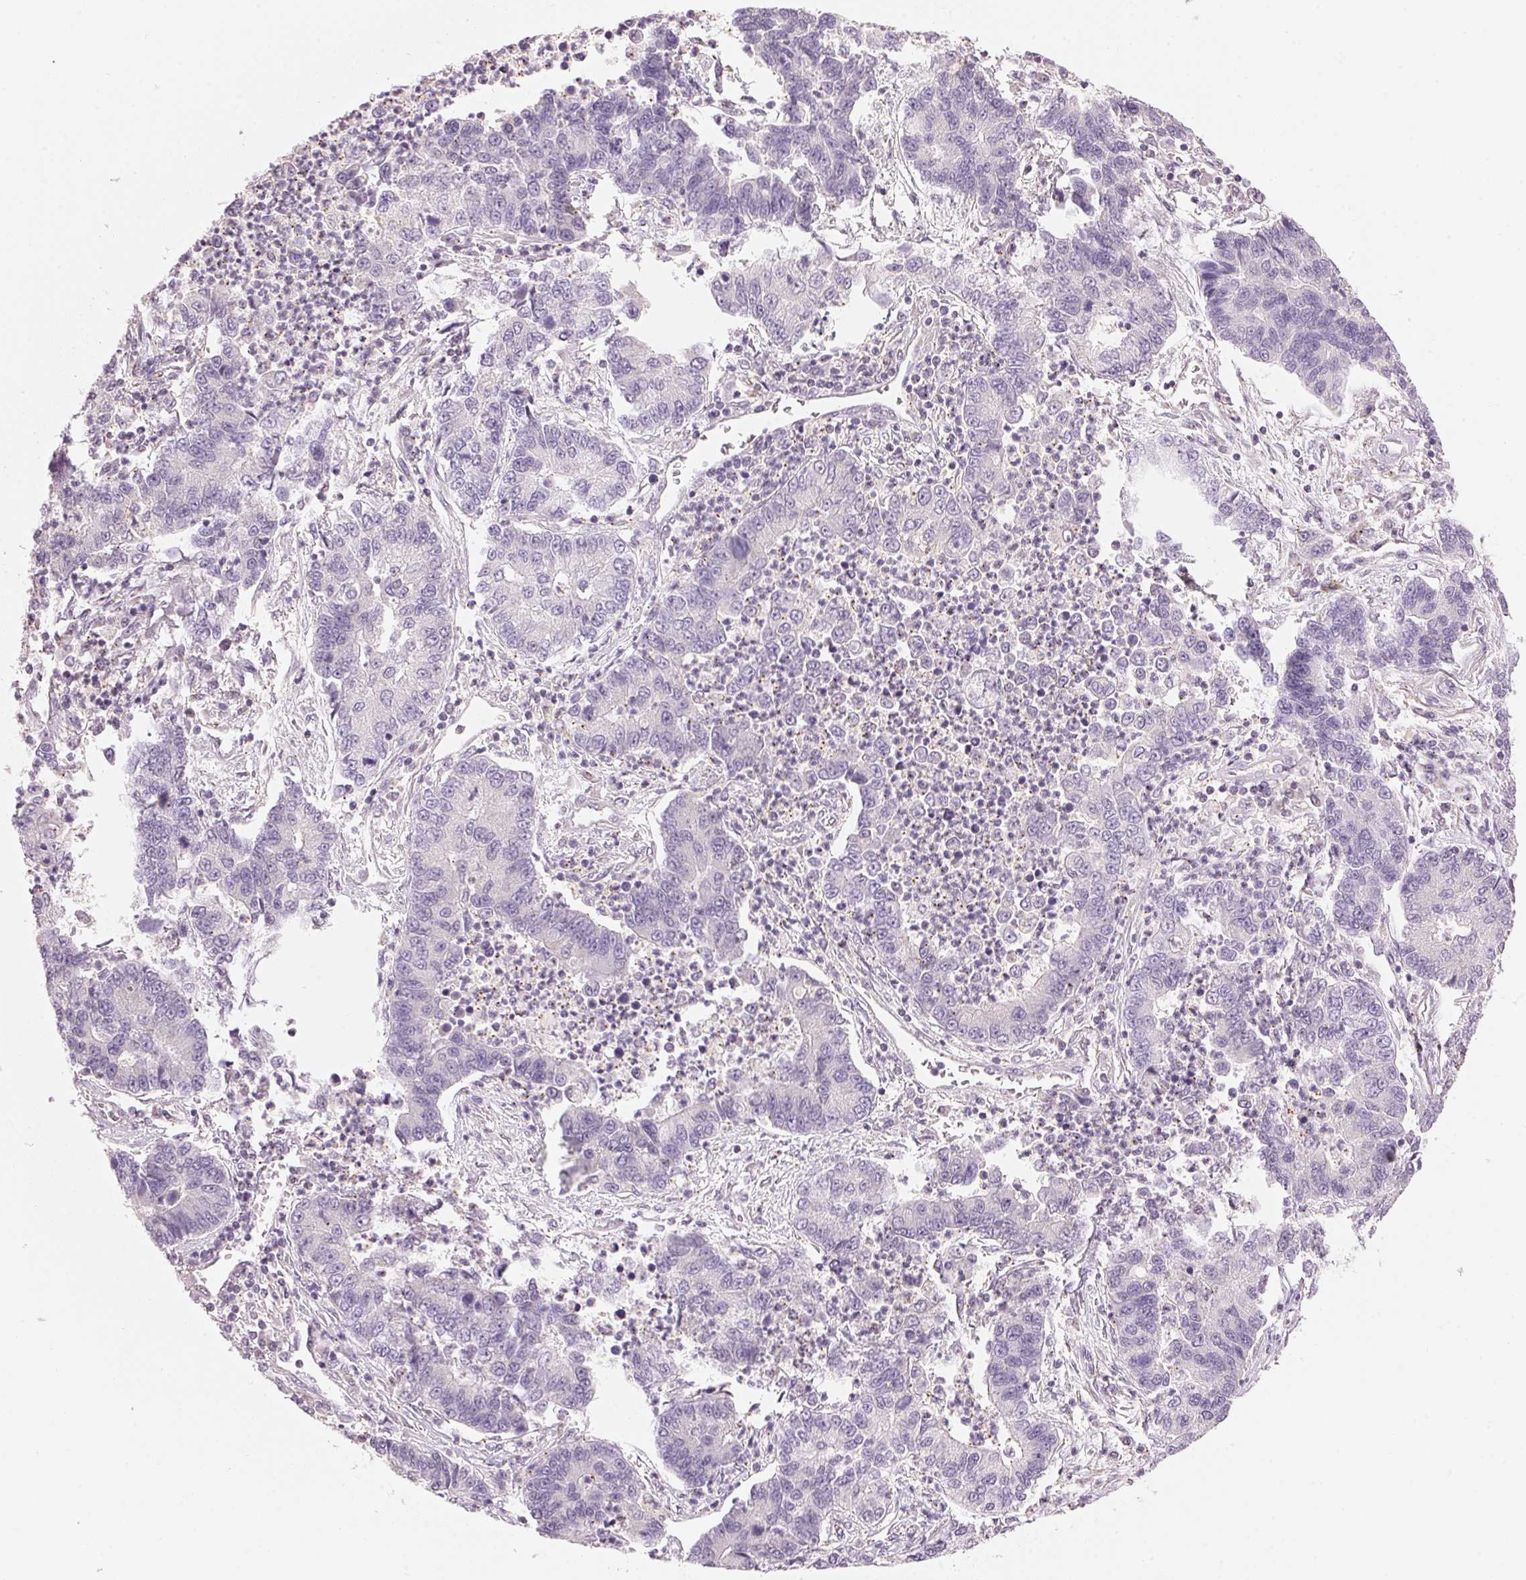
{"staining": {"intensity": "negative", "quantity": "none", "location": "none"}, "tissue": "lung cancer", "cell_type": "Tumor cells", "image_type": "cancer", "snomed": [{"axis": "morphology", "description": "Adenocarcinoma, NOS"}, {"axis": "topography", "description": "Lung"}], "caption": "Protein analysis of lung cancer (adenocarcinoma) shows no significant expression in tumor cells.", "gene": "HOXB13", "patient": {"sex": "female", "age": 57}}